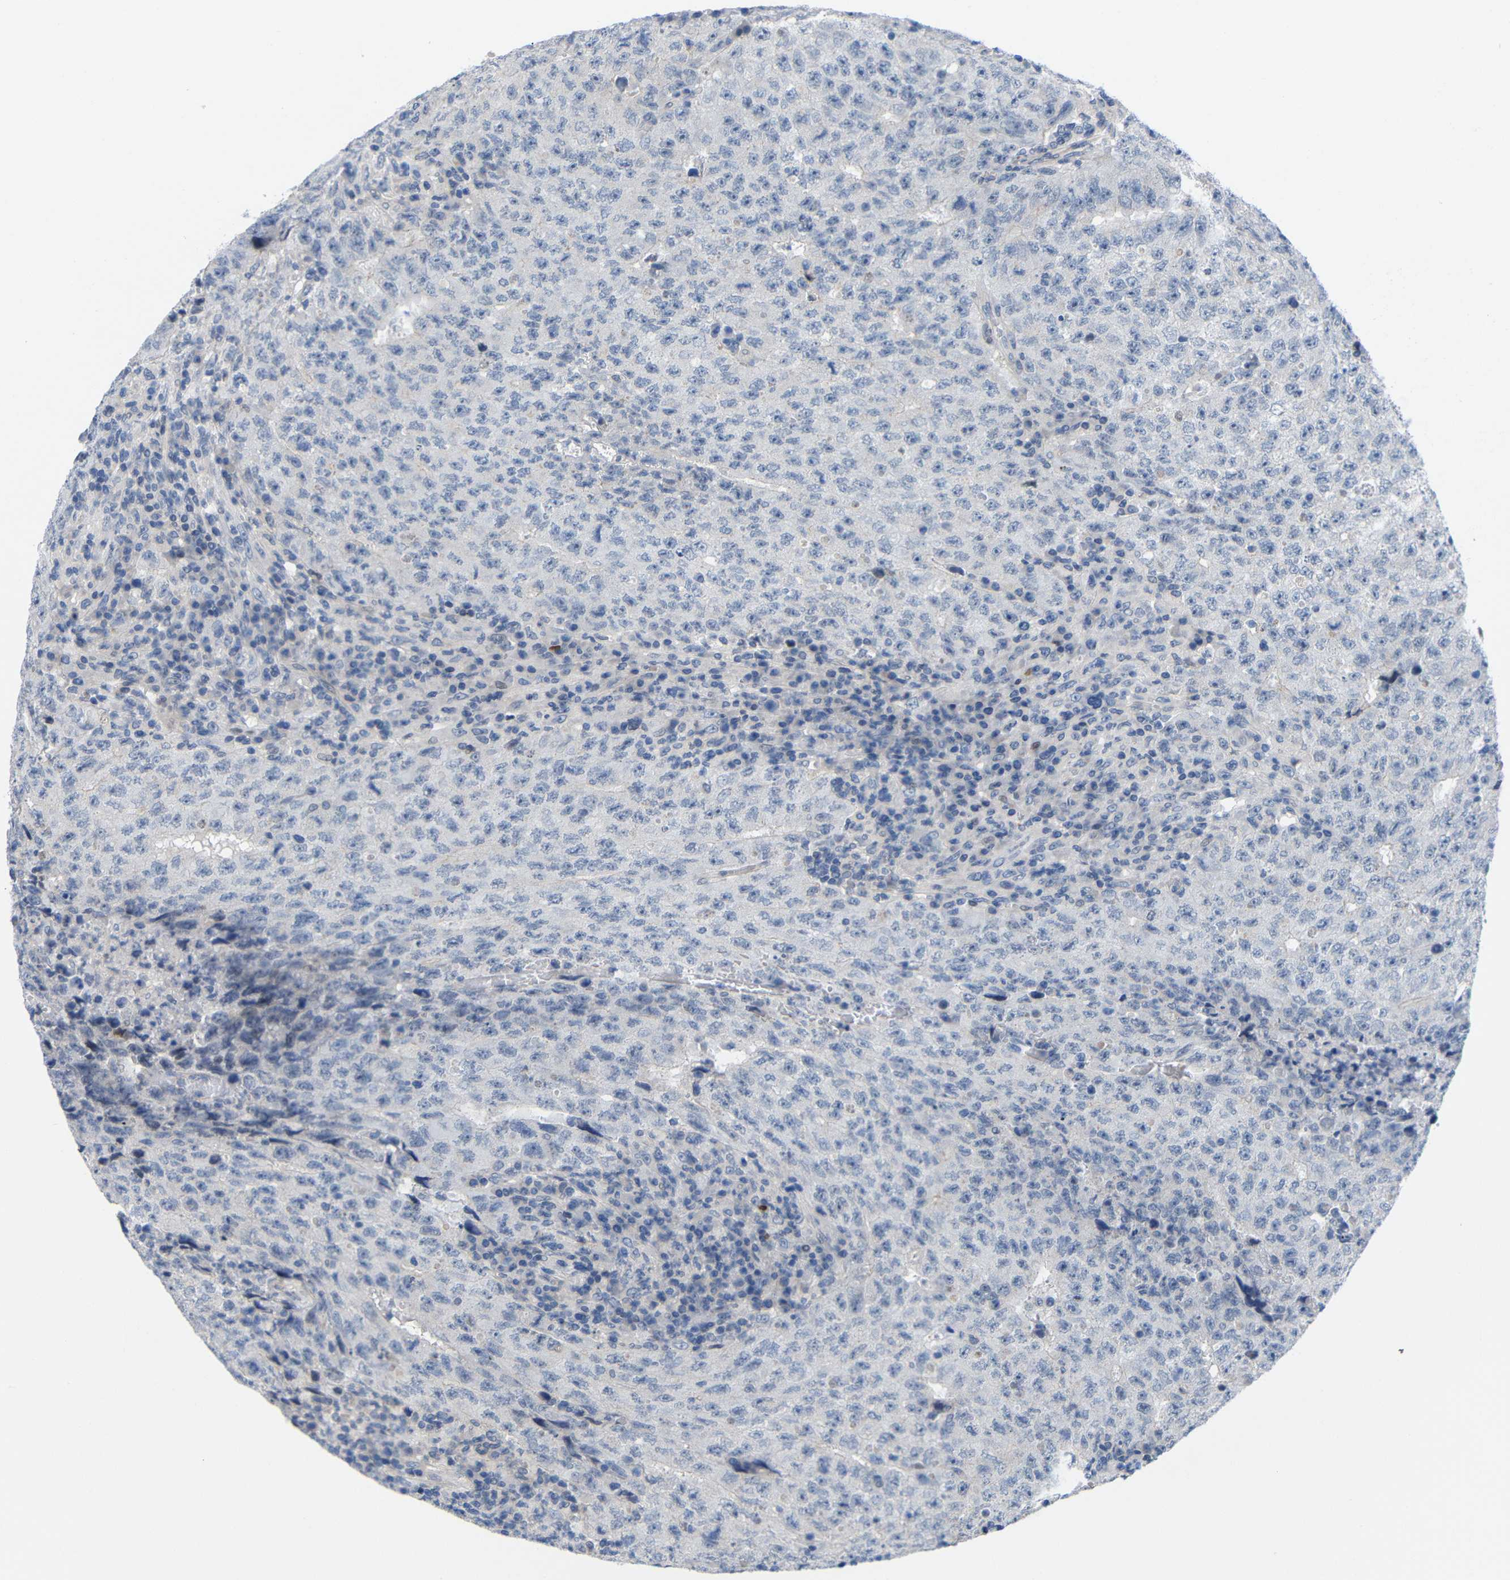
{"staining": {"intensity": "negative", "quantity": "none", "location": "none"}, "tissue": "testis cancer", "cell_type": "Tumor cells", "image_type": "cancer", "snomed": [{"axis": "morphology", "description": "Necrosis, NOS"}, {"axis": "morphology", "description": "Carcinoma, Embryonal, NOS"}, {"axis": "topography", "description": "Testis"}], "caption": "Immunohistochemistry histopathology image of testis cancer stained for a protein (brown), which displays no expression in tumor cells. Nuclei are stained in blue.", "gene": "CMTM1", "patient": {"sex": "male", "age": 19}}